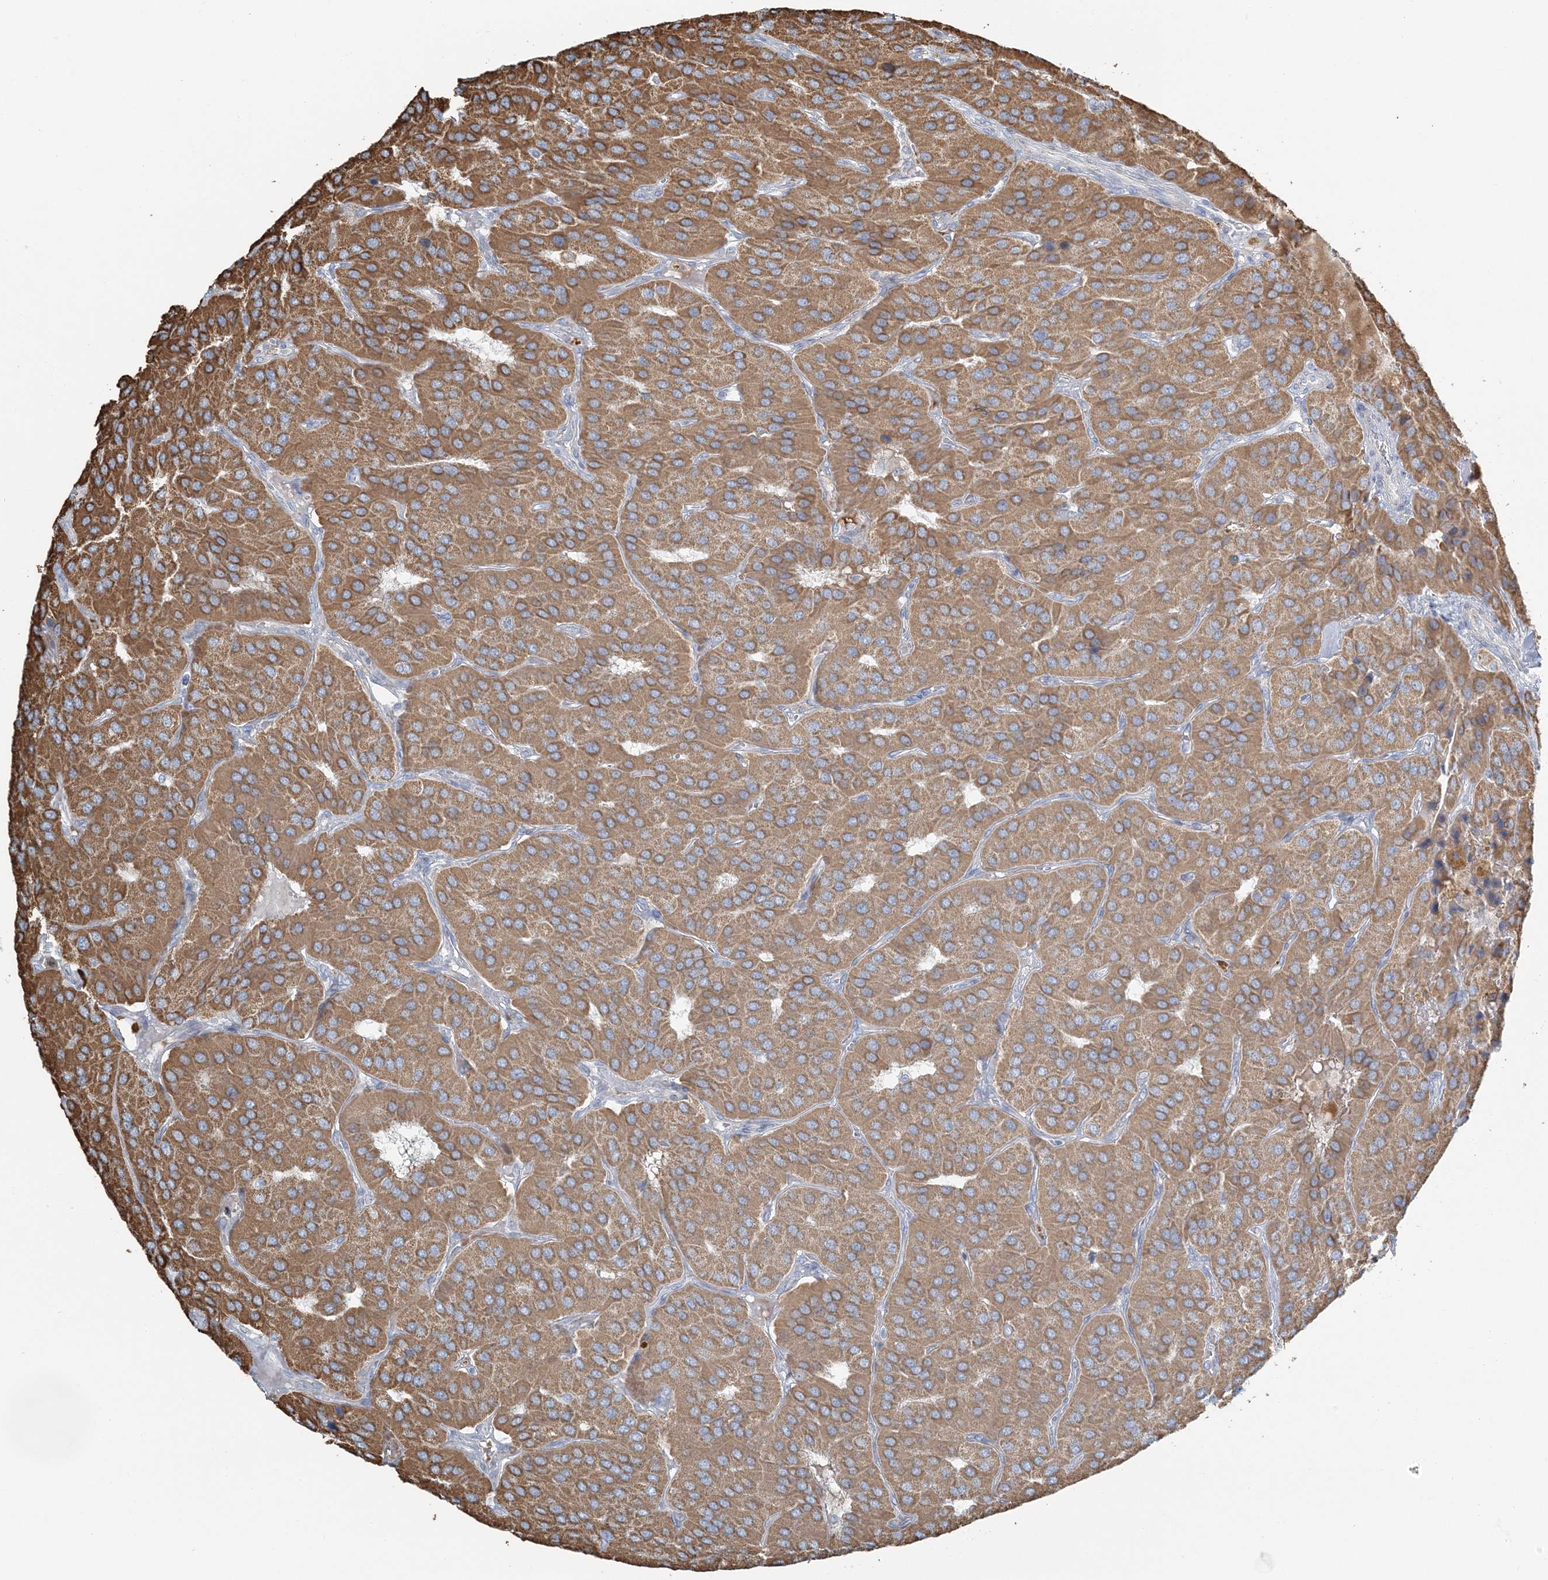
{"staining": {"intensity": "moderate", "quantity": ">75%", "location": "cytoplasmic/membranous"}, "tissue": "parathyroid gland", "cell_type": "Glandular cells", "image_type": "normal", "snomed": [{"axis": "morphology", "description": "Normal tissue, NOS"}, {"axis": "morphology", "description": "Adenoma, NOS"}, {"axis": "topography", "description": "Parathyroid gland"}], "caption": "This image shows benign parathyroid gland stained with immunohistochemistry to label a protein in brown. The cytoplasmic/membranous of glandular cells show moderate positivity for the protein. Nuclei are counter-stained blue.", "gene": "SLC22A16", "patient": {"sex": "female", "age": 86}}